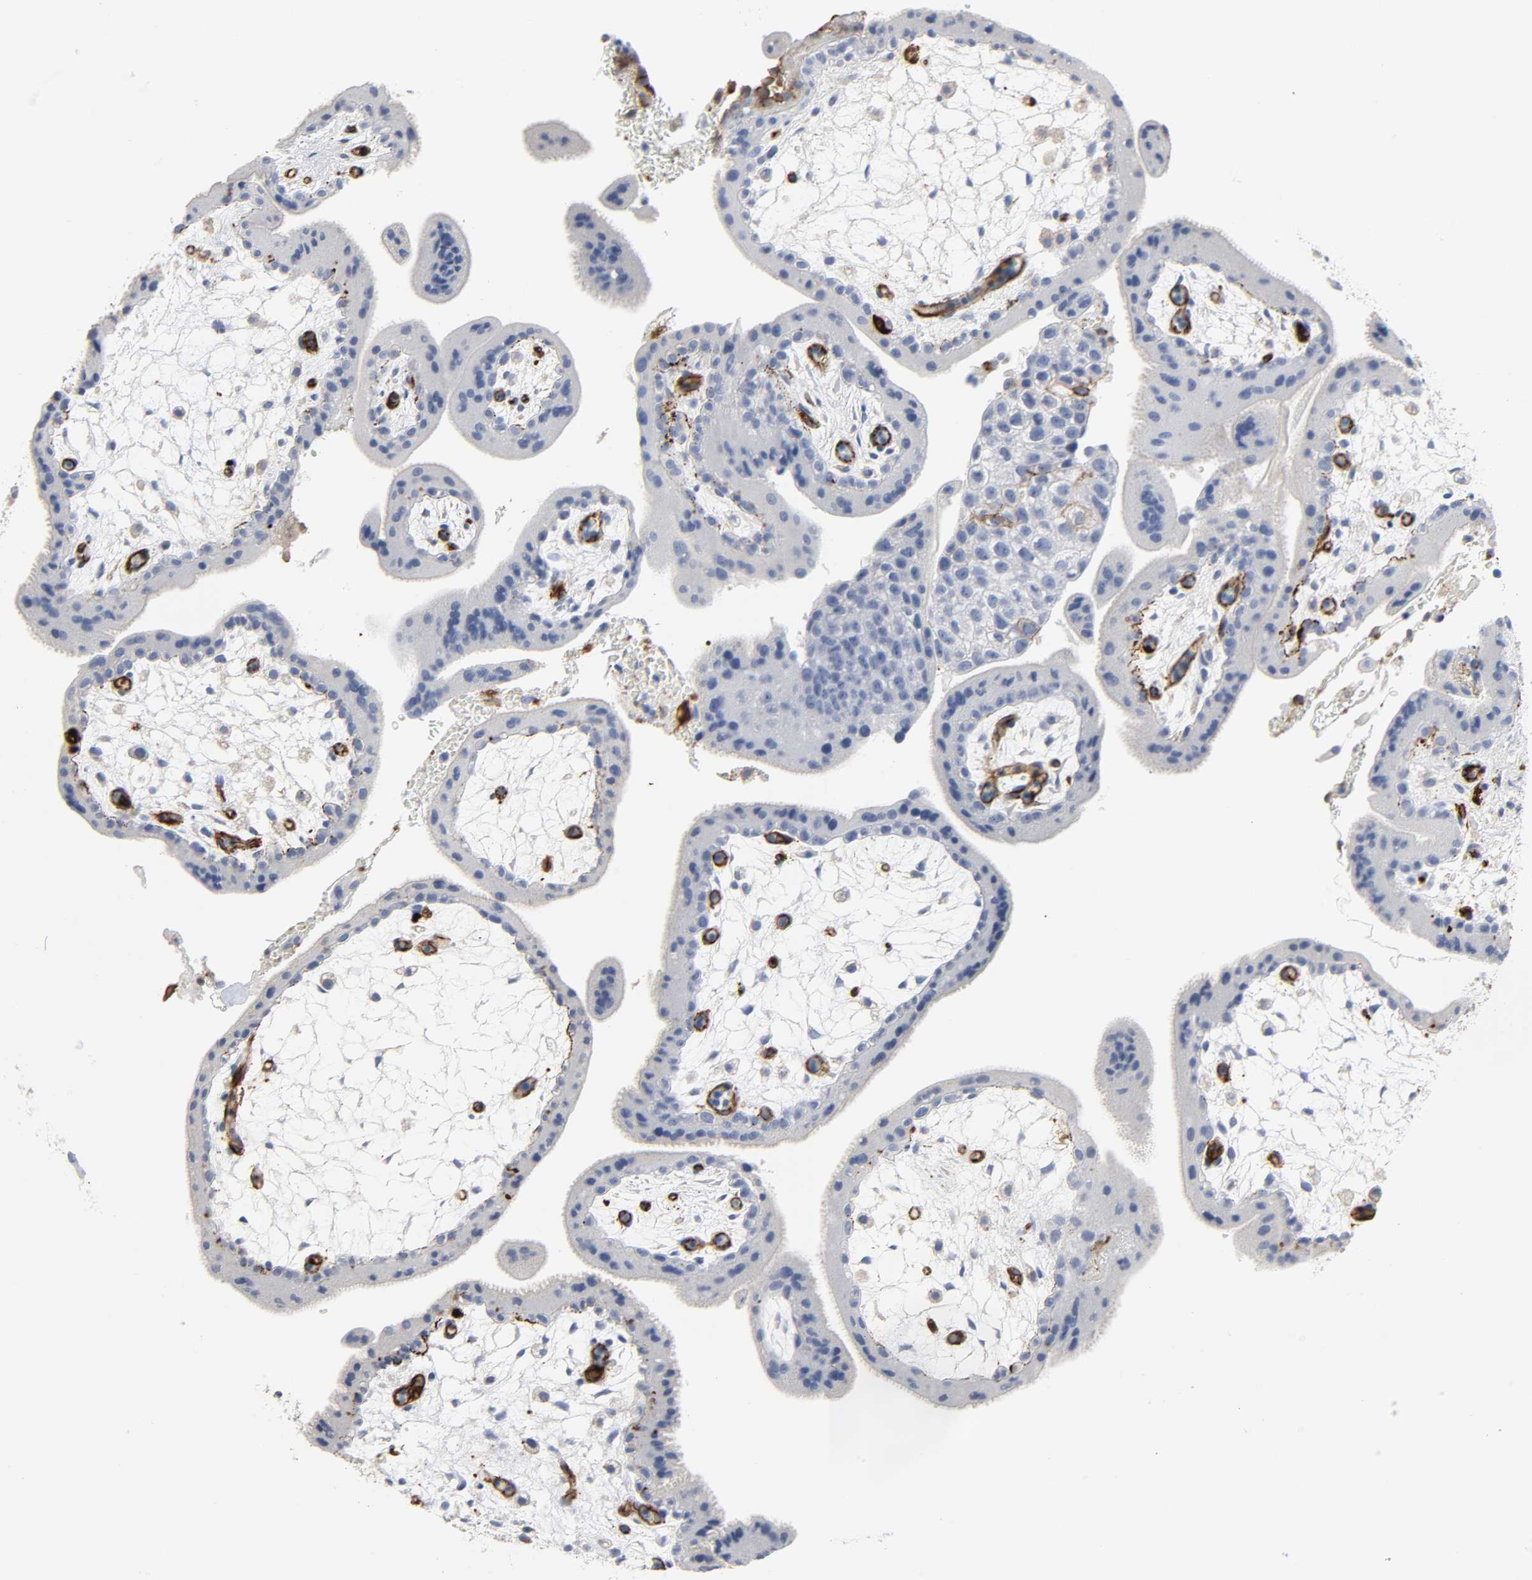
{"staining": {"intensity": "negative", "quantity": "none", "location": "none"}, "tissue": "placenta", "cell_type": "Trophoblastic cells", "image_type": "normal", "snomed": [{"axis": "morphology", "description": "Normal tissue, NOS"}, {"axis": "topography", "description": "Placenta"}], "caption": "There is no significant positivity in trophoblastic cells of placenta. (DAB immunohistochemistry (IHC), high magnification).", "gene": "PECAM1", "patient": {"sex": "female", "age": 35}}